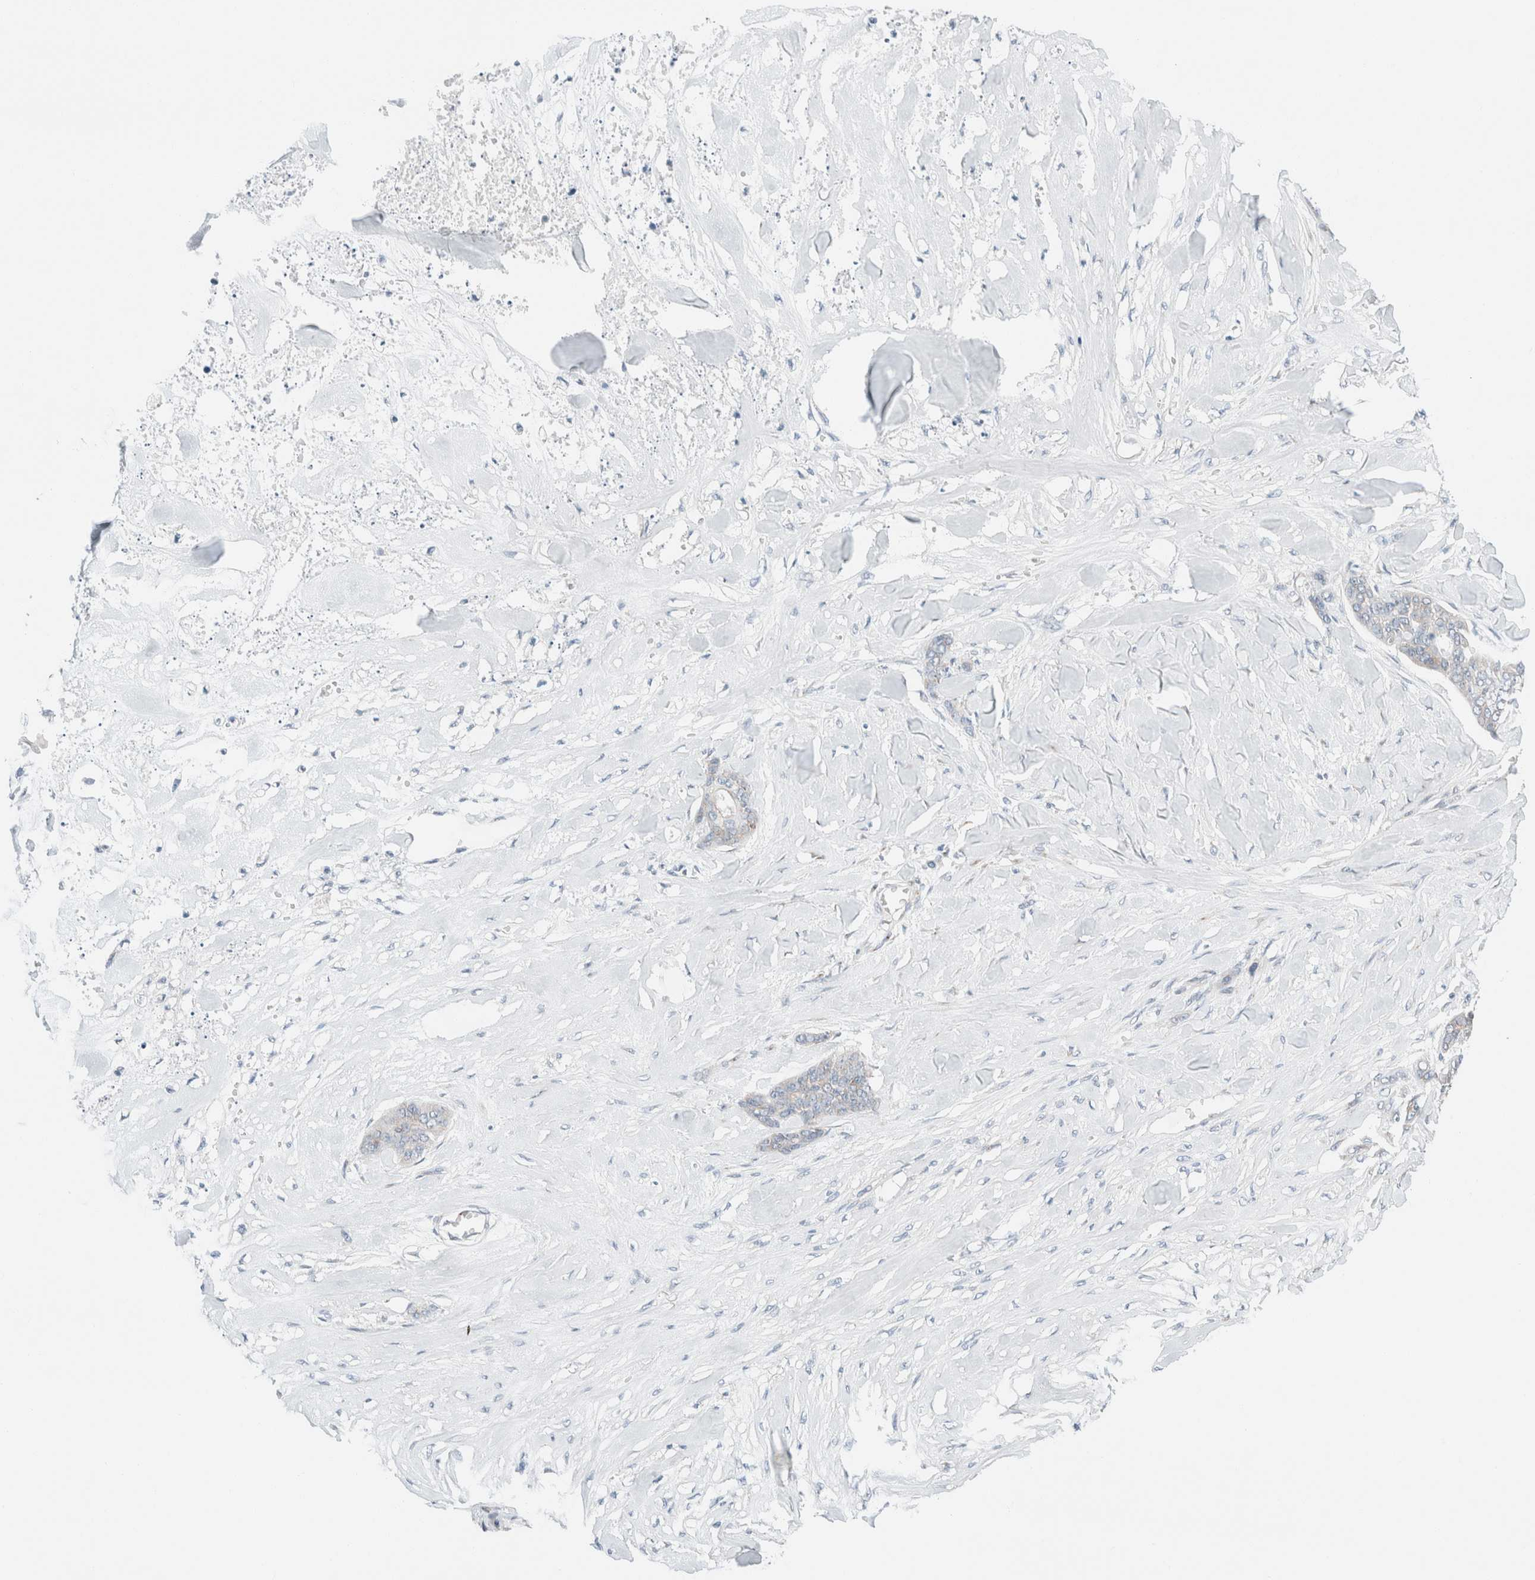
{"staining": {"intensity": "moderate", "quantity": "25%-75%", "location": "cytoplasmic/membranous"}, "tissue": "skin cancer", "cell_type": "Tumor cells", "image_type": "cancer", "snomed": [{"axis": "morphology", "description": "Basal cell carcinoma"}, {"axis": "topography", "description": "Skin"}], "caption": "Basal cell carcinoma (skin) stained with IHC demonstrates moderate cytoplasmic/membranous expression in about 25%-75% of tumor cells.", "gene": "CASC3", "patient": {"sex": "female", "age": 64}}